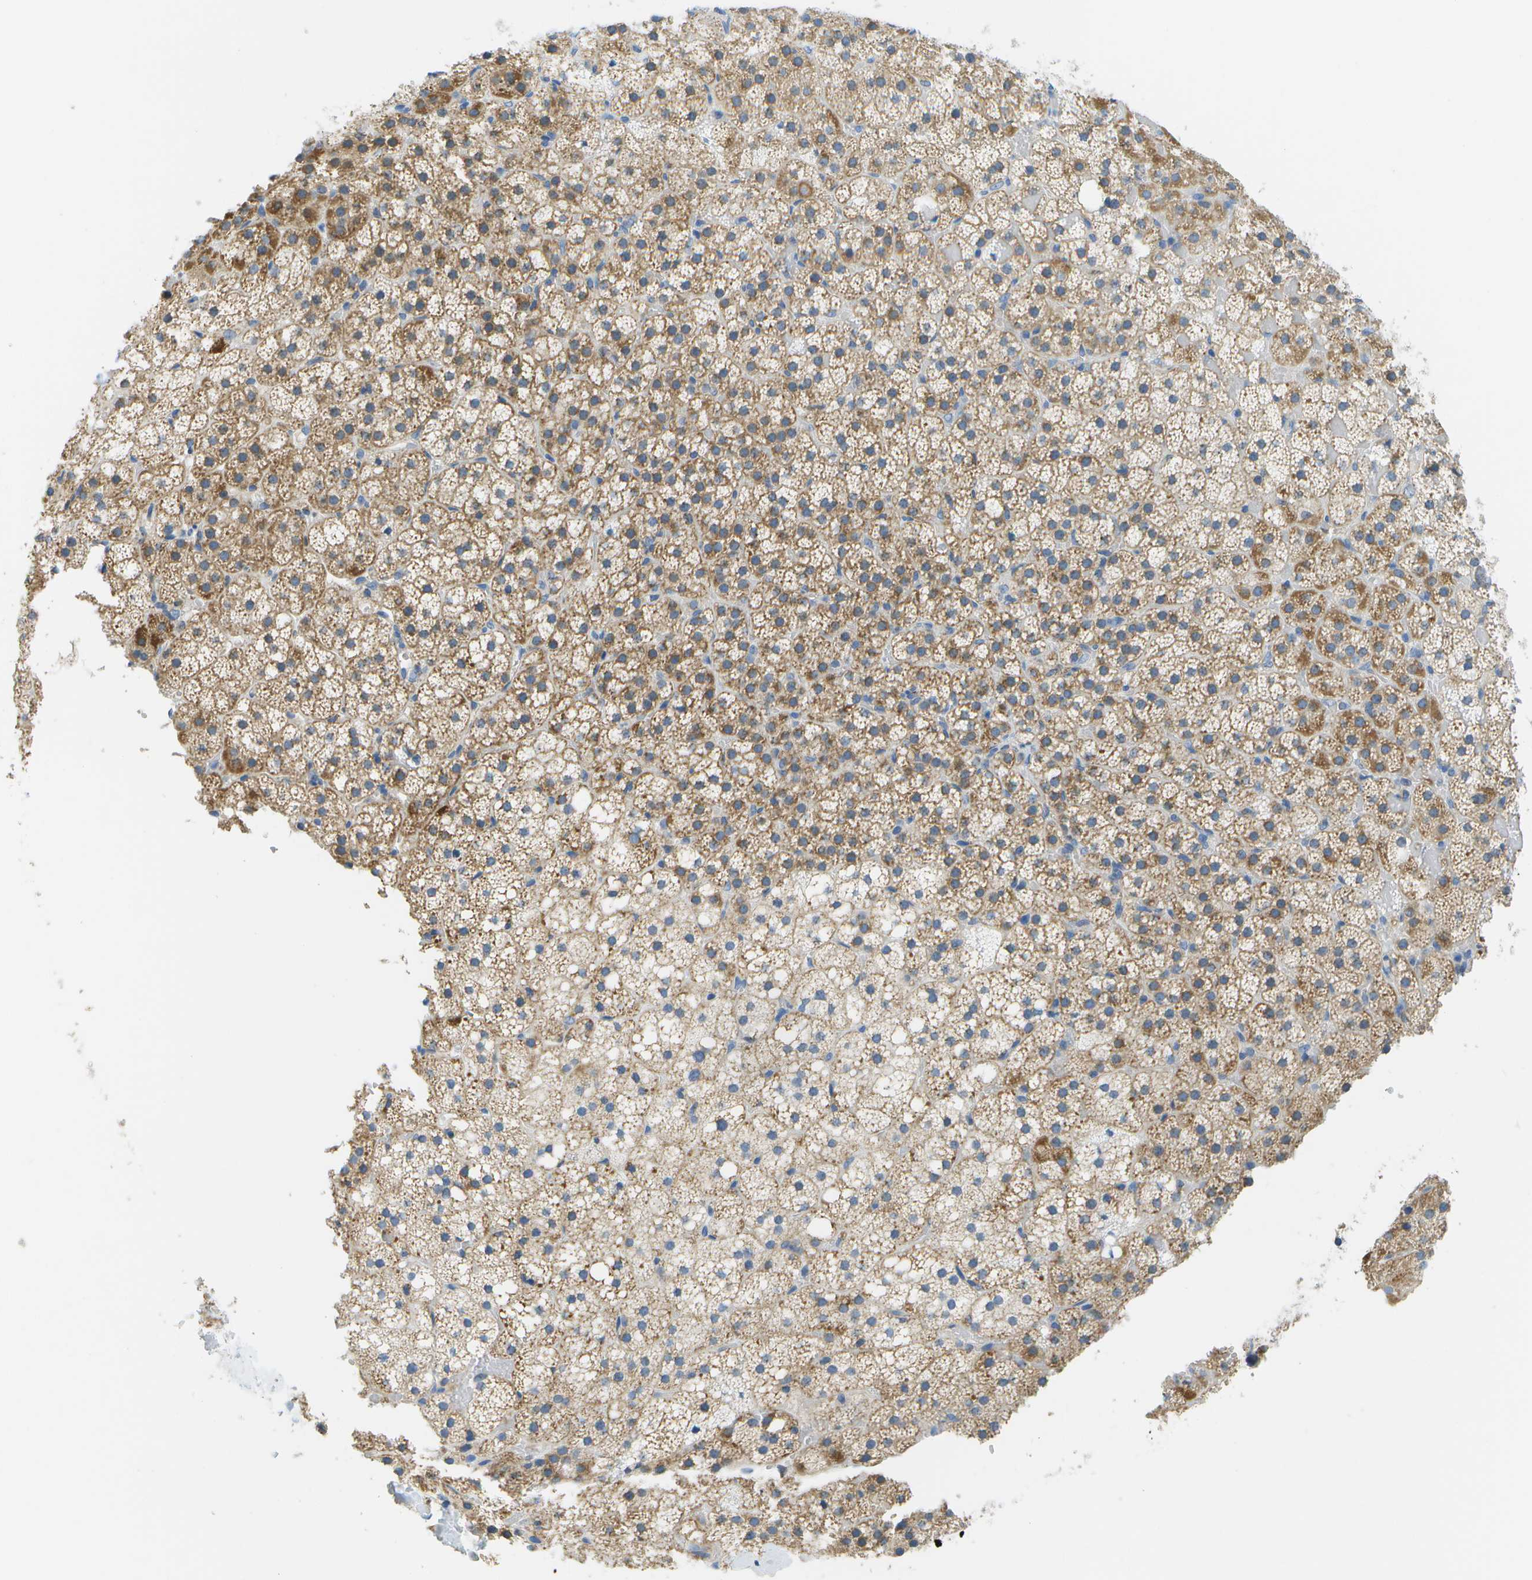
{"staining": {"intensity": "moderate", "quantity": ">75%", "location": "cytoplasmic/membranous"}, "tissue": "adrenal gland", "cell_type": "Glandular cells", "image_type": "normal", "snomed": [{"axis": "morphology", "description": "Normal tissue, NOS"}, {"axis": "topography", "description": "Adrenal gland"}], "caption": "Protein expression analysis of unremarkable adrenal gland reveals moderate cytoplasmic/membranous staining in approximately >75% of glandular cells. The protein is shown in brown color, while the nuclei are stained blue.", "gene": "PTGIS", "patient": {"sex": "female", "age": 59}}